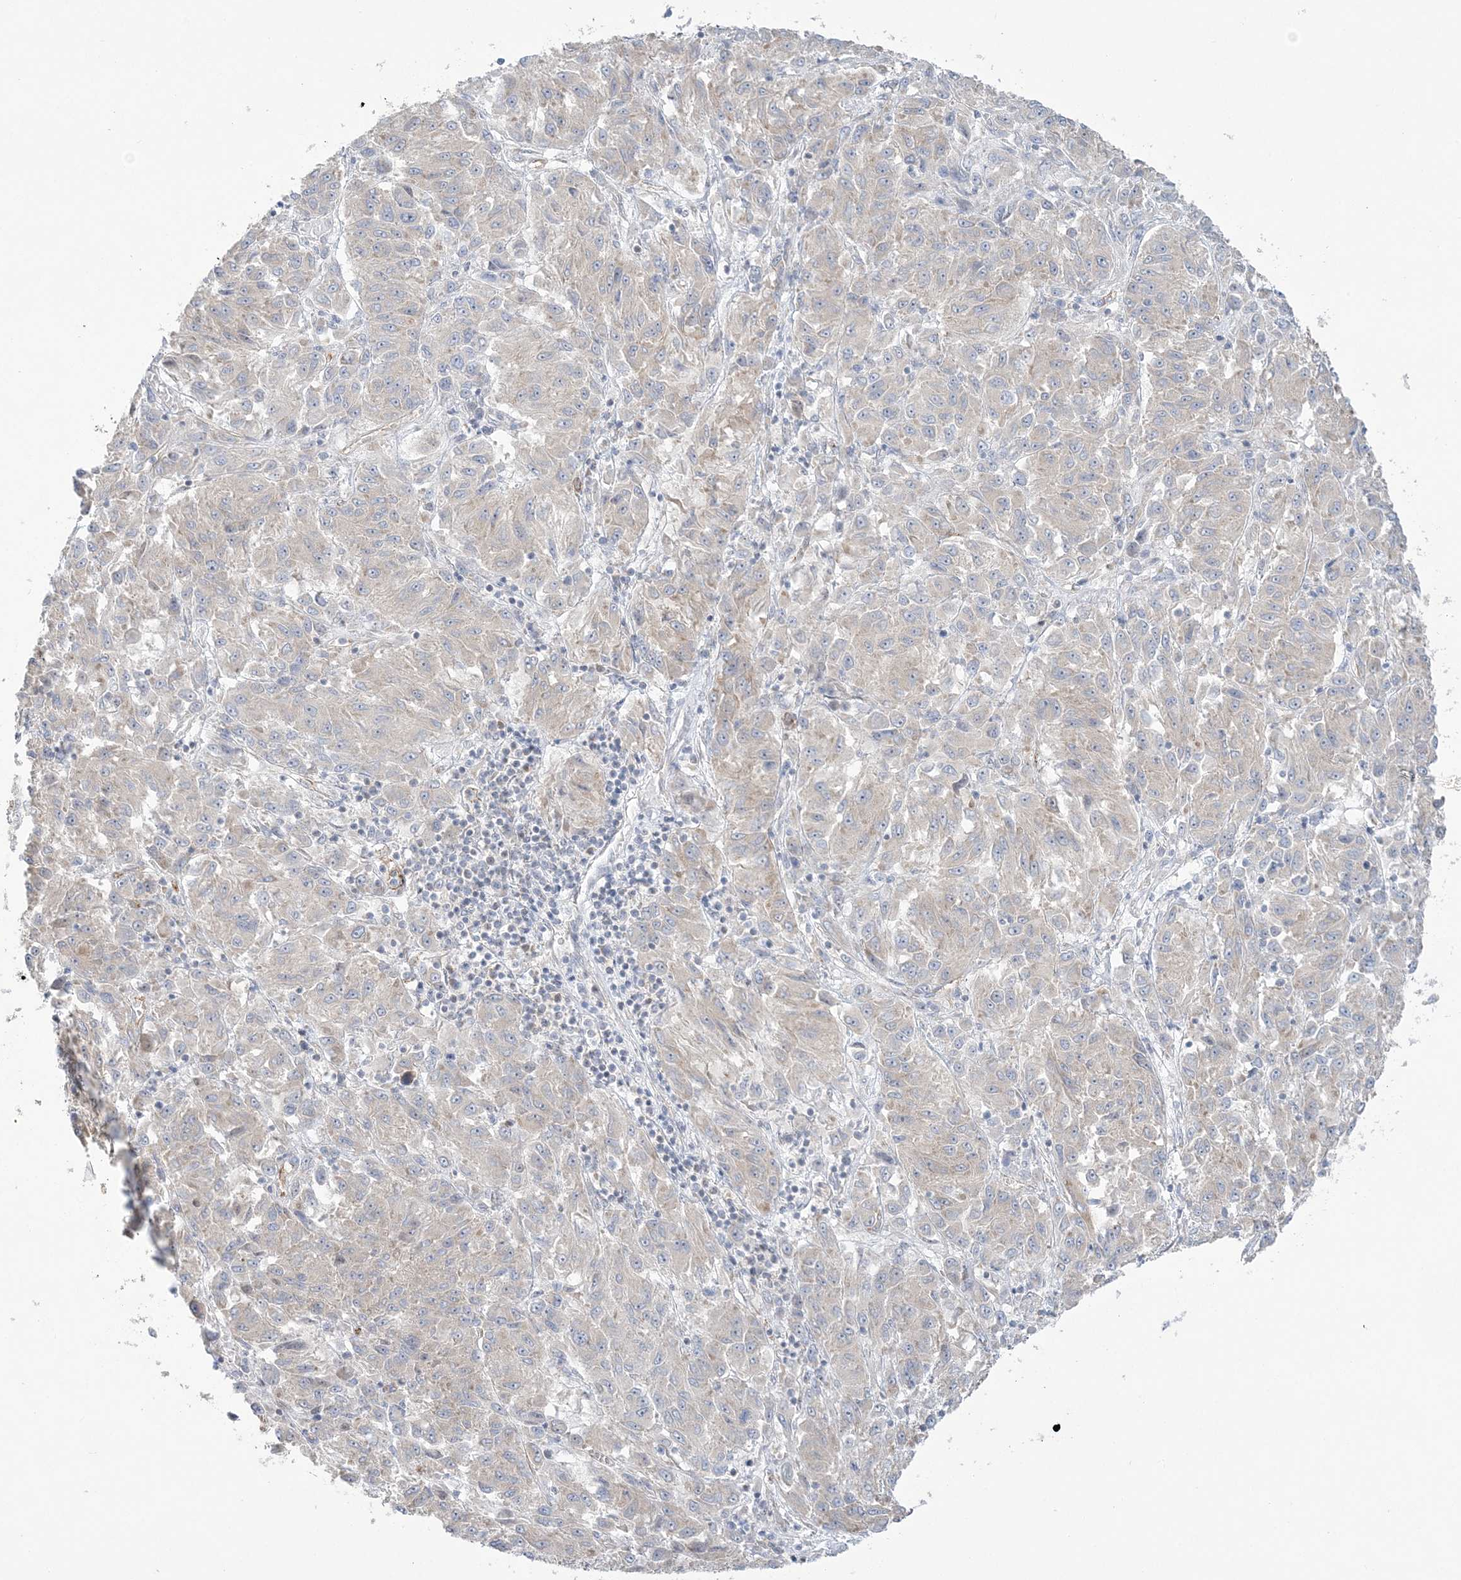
{"staining": {"intensity": "negative", "quantity": "none", "location": "none"}, "tissue": "melanoma", "cell_type": "Tumor cells", "image_type": "cancer", "snomed": [{"axis": "morphology", "description": "Malignant melanoma, Metastatic site"}, {"axis": "topography", "description": "Lung"}], "caption": "Malignant melanoma (metastatic site) stained for a protein using immunohistochemistry (IHC) reveals no staining tumor cells.", "gene": "FARSB", "patient": {"sex": "male", "age": 64}}